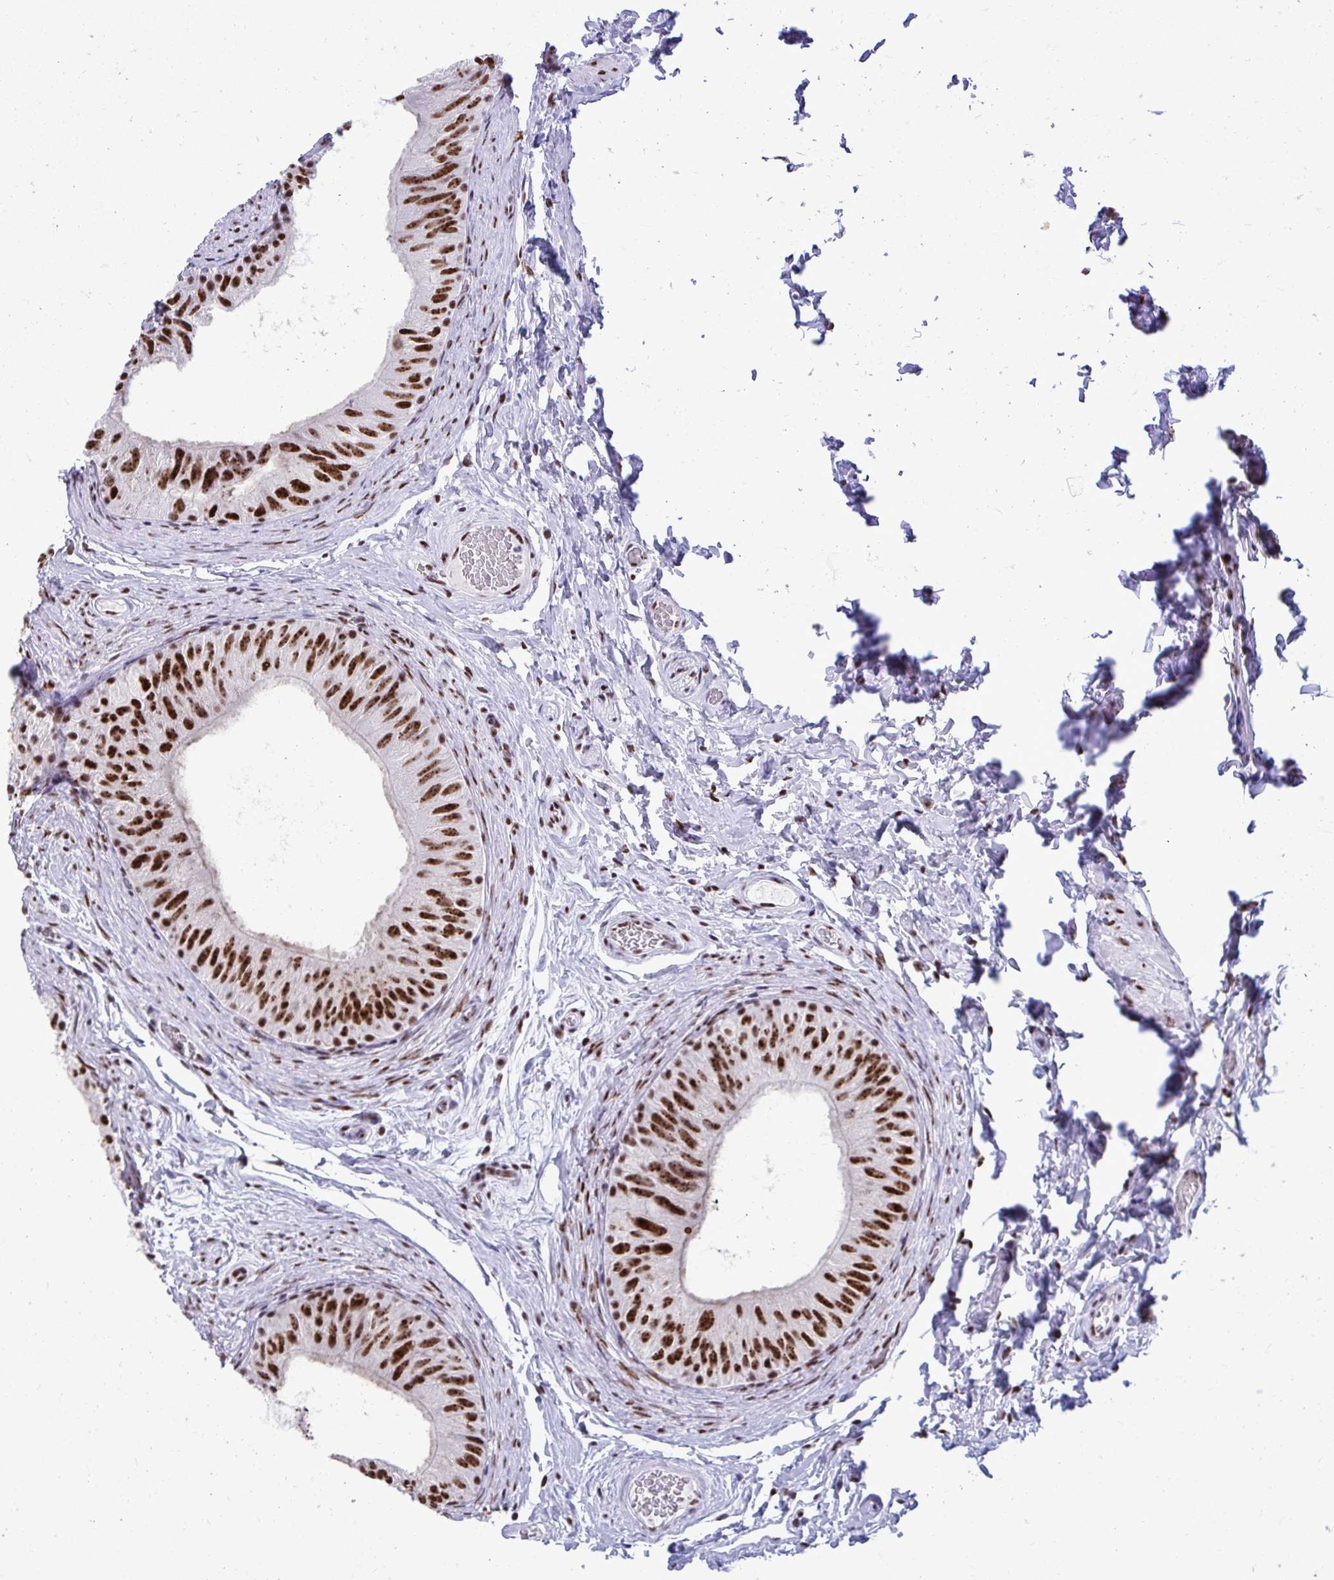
{"staining": {"intensity": "strong", "quantity": ">75%", "location": "nuclear"}, "tissue": "epididymis", "cell_type": "Glandular cells", "image_type": "normal", "snomed": [{"axis": "morphology", "description": "Normal tissue, NOS"}, {"axis": "topography", "description": "Epididymis, spermatic cord, NOS"}, {"axis": "topography", "description": "Epididymis"}], "caption": "Brown immunohistochemical staining in unremarkable epididymis displays strong nuclear staining in approximately >75% of glandular cells. (IHC, brightfield microscopy, high magnification).", "gene": "PELP1", "patient": {"sex": "male", "age": 31}}